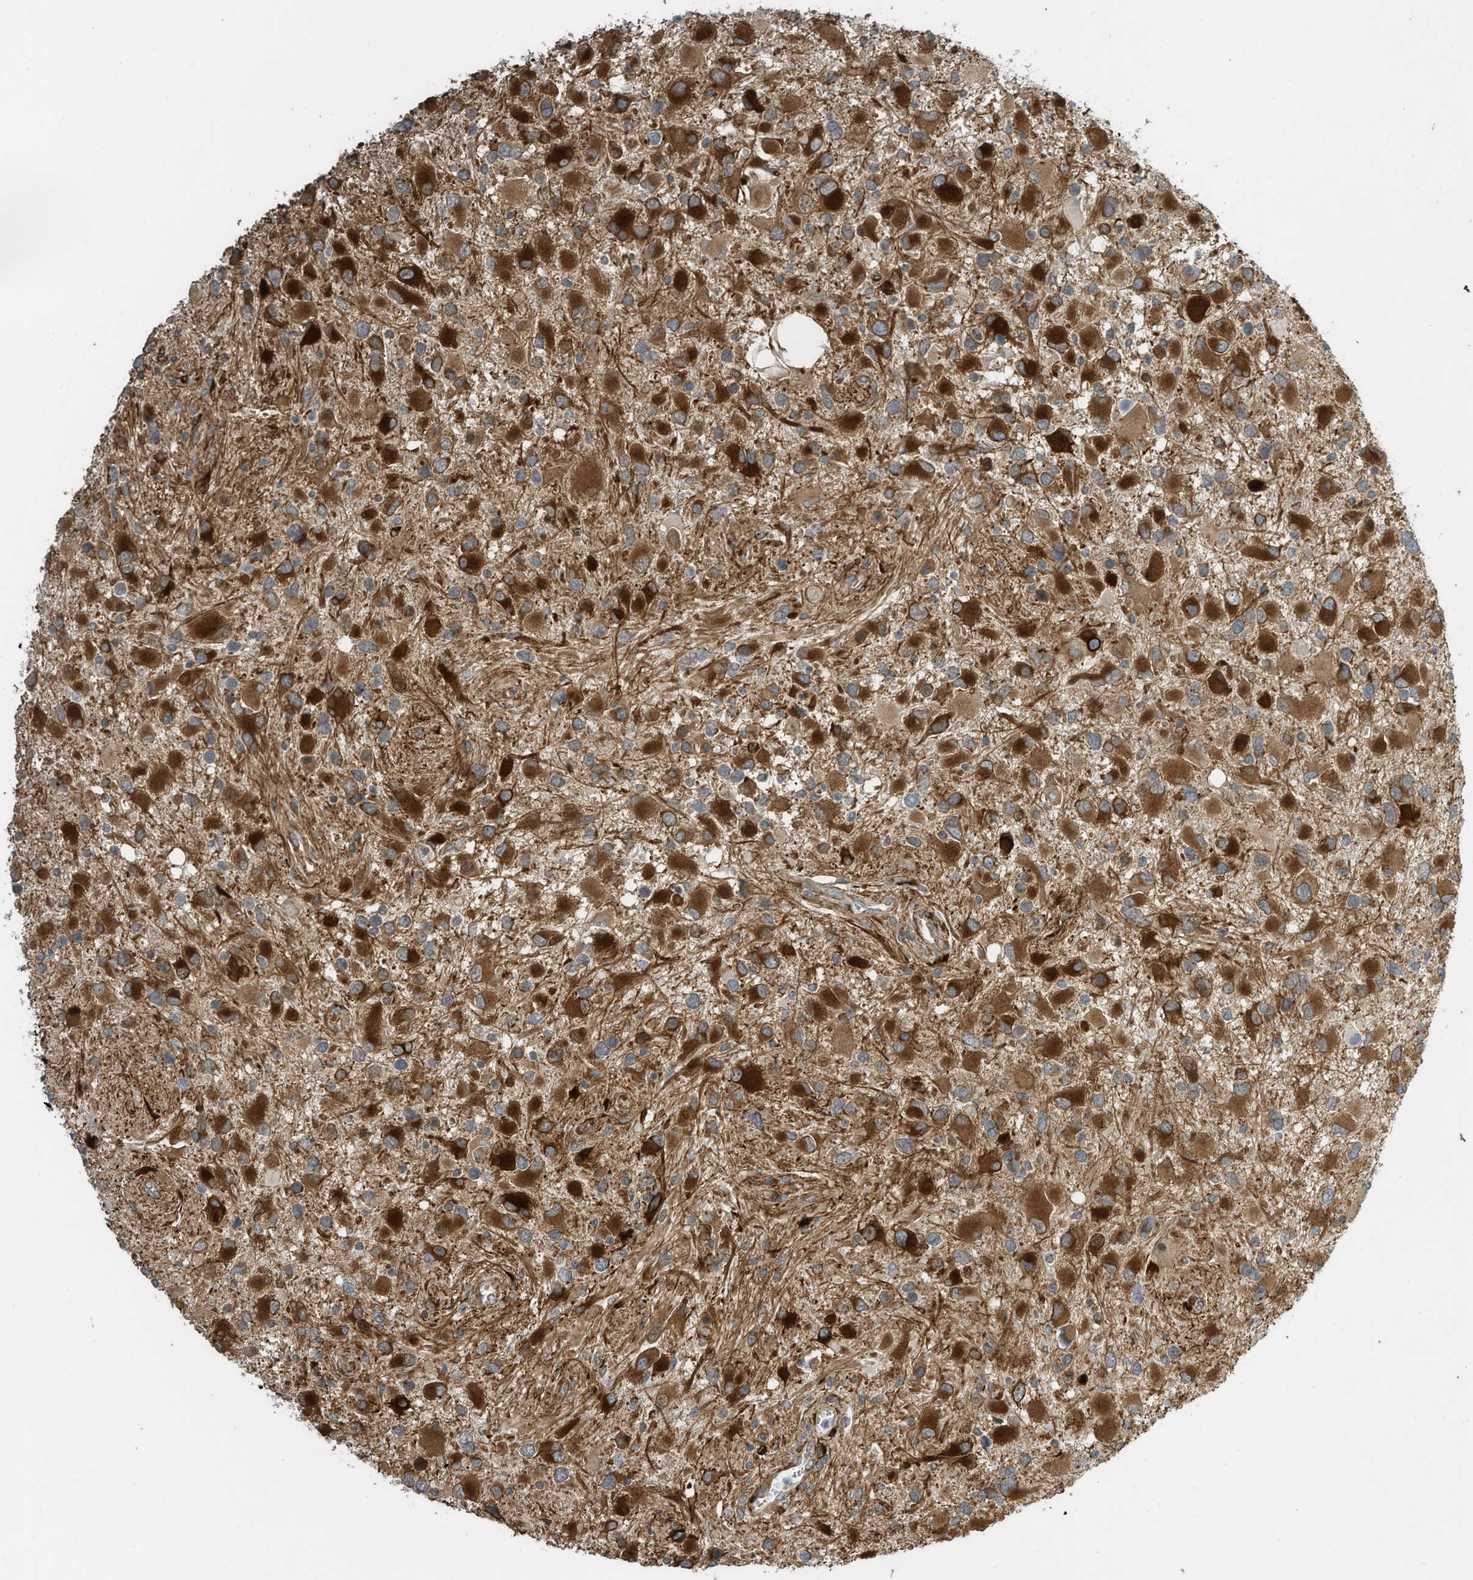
{"staining": {"intensity": "strong", "quantity": "25%-75%", "location": "cytoplasmic/membranous"}, "tissue": "glioma", "cell_type": "Tumor cells", "image_type": "cancer", "snomed": [{"axis": "morphology", "description": "Glioma, malignant, High grade"}, {"axis": "topography", "description": "Brain"}], "caption": "Immunohistochemical staining of high-grade glioma (malignant) demonstrates high levels of strong cytoplasmic/membranous positivity in about 25%-75% of tumor cells.", "gene": "ZBTB45", "patient": {"sex": "male", "age": 53}}